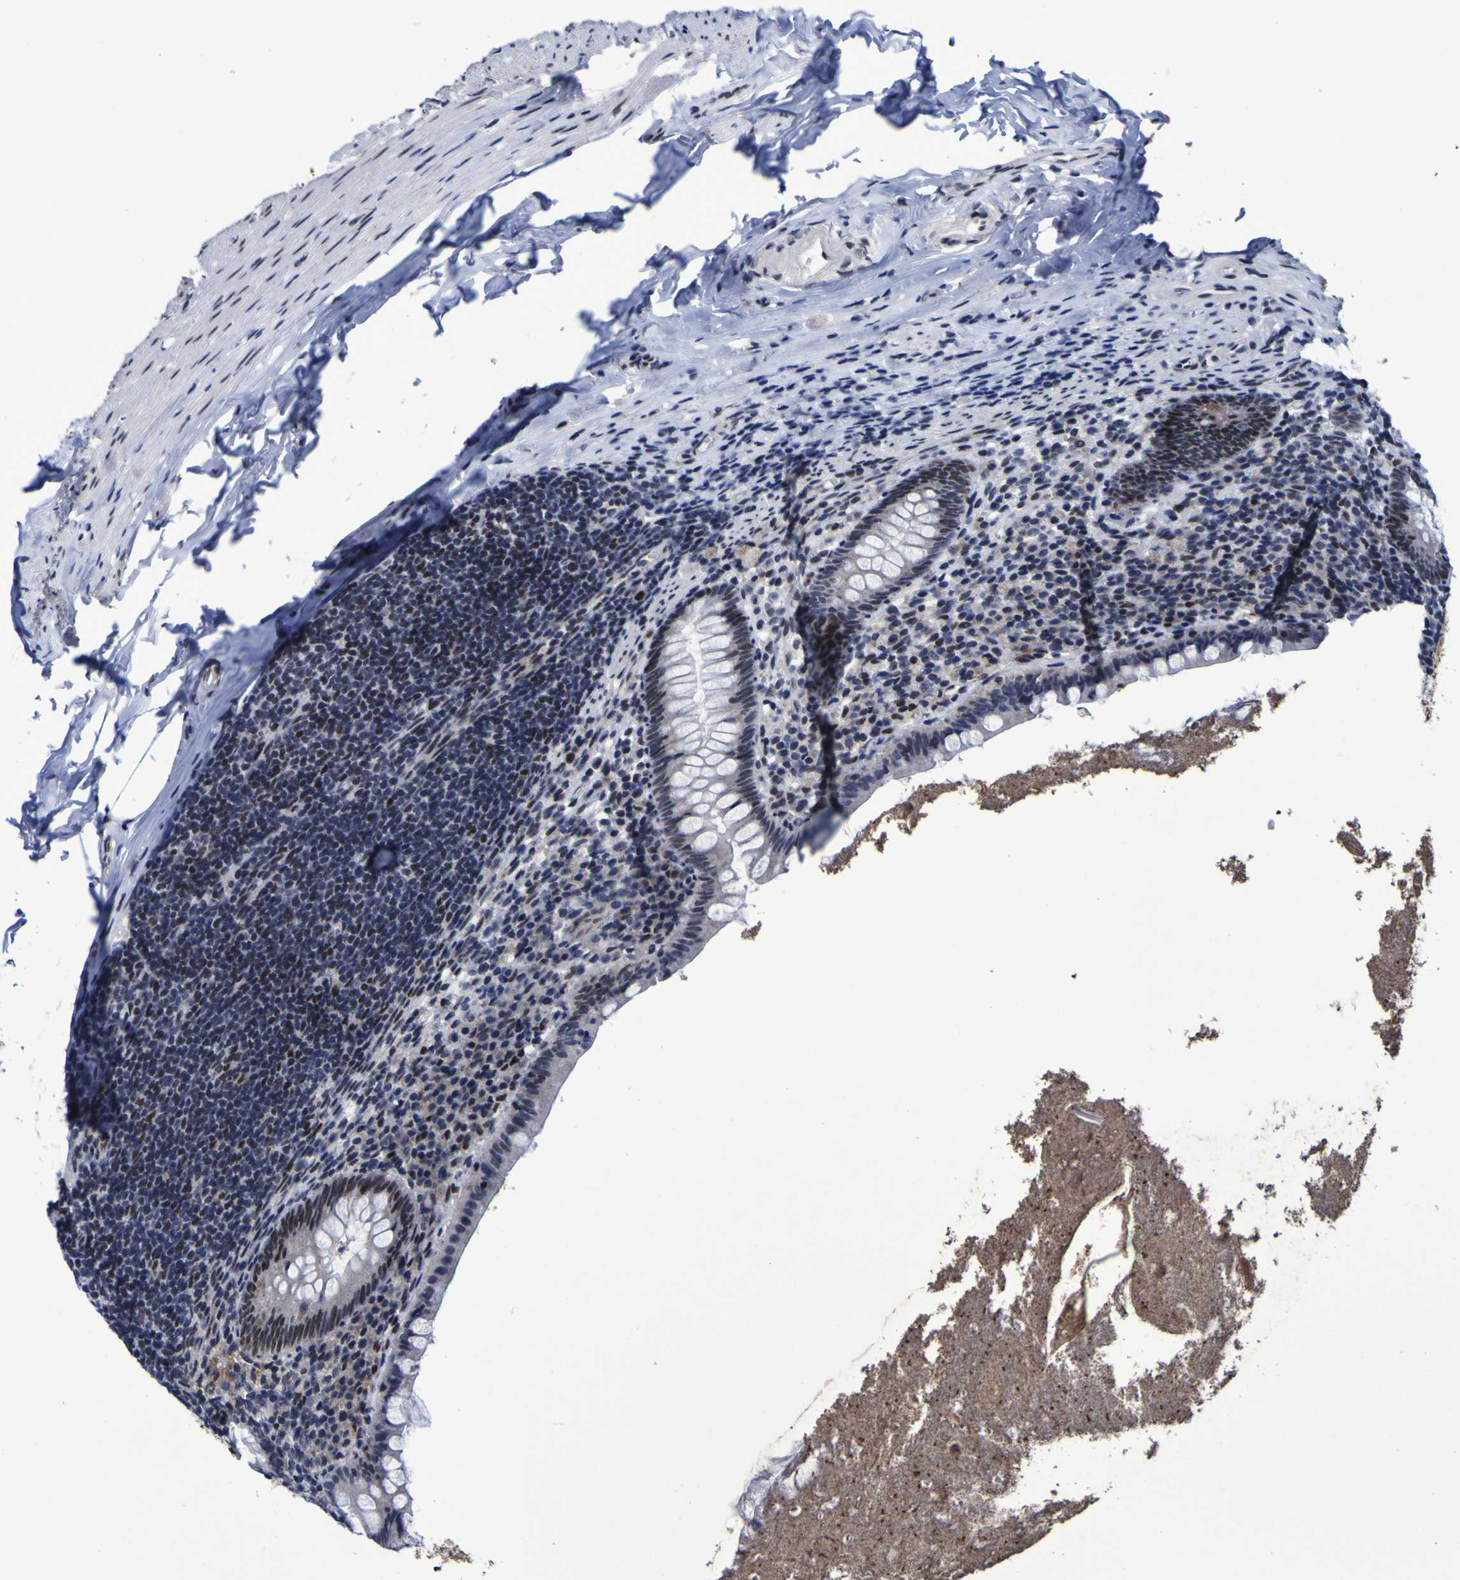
{"staining": {"intensity": "weak", "quantity": "25%-75%", "location": "nuclear"}, "tissue": "appendix", "cell_type": "Glandular cells", "image_type": "normal", "snomed": [{"axis": "morphology", "description": "Normal tissue, NOS"}, {"axis": "topography", "description": "Appendix"}], "caption": "Appendix stained with DAB (3,3'-diaminobenzidine) immunohistochemistry (IHC) shows low levels of weak nuclear expression in about 25%-75% of glandular cells.", "gene": "MBD3", "patient": {"sex": "male", "age": 52}}